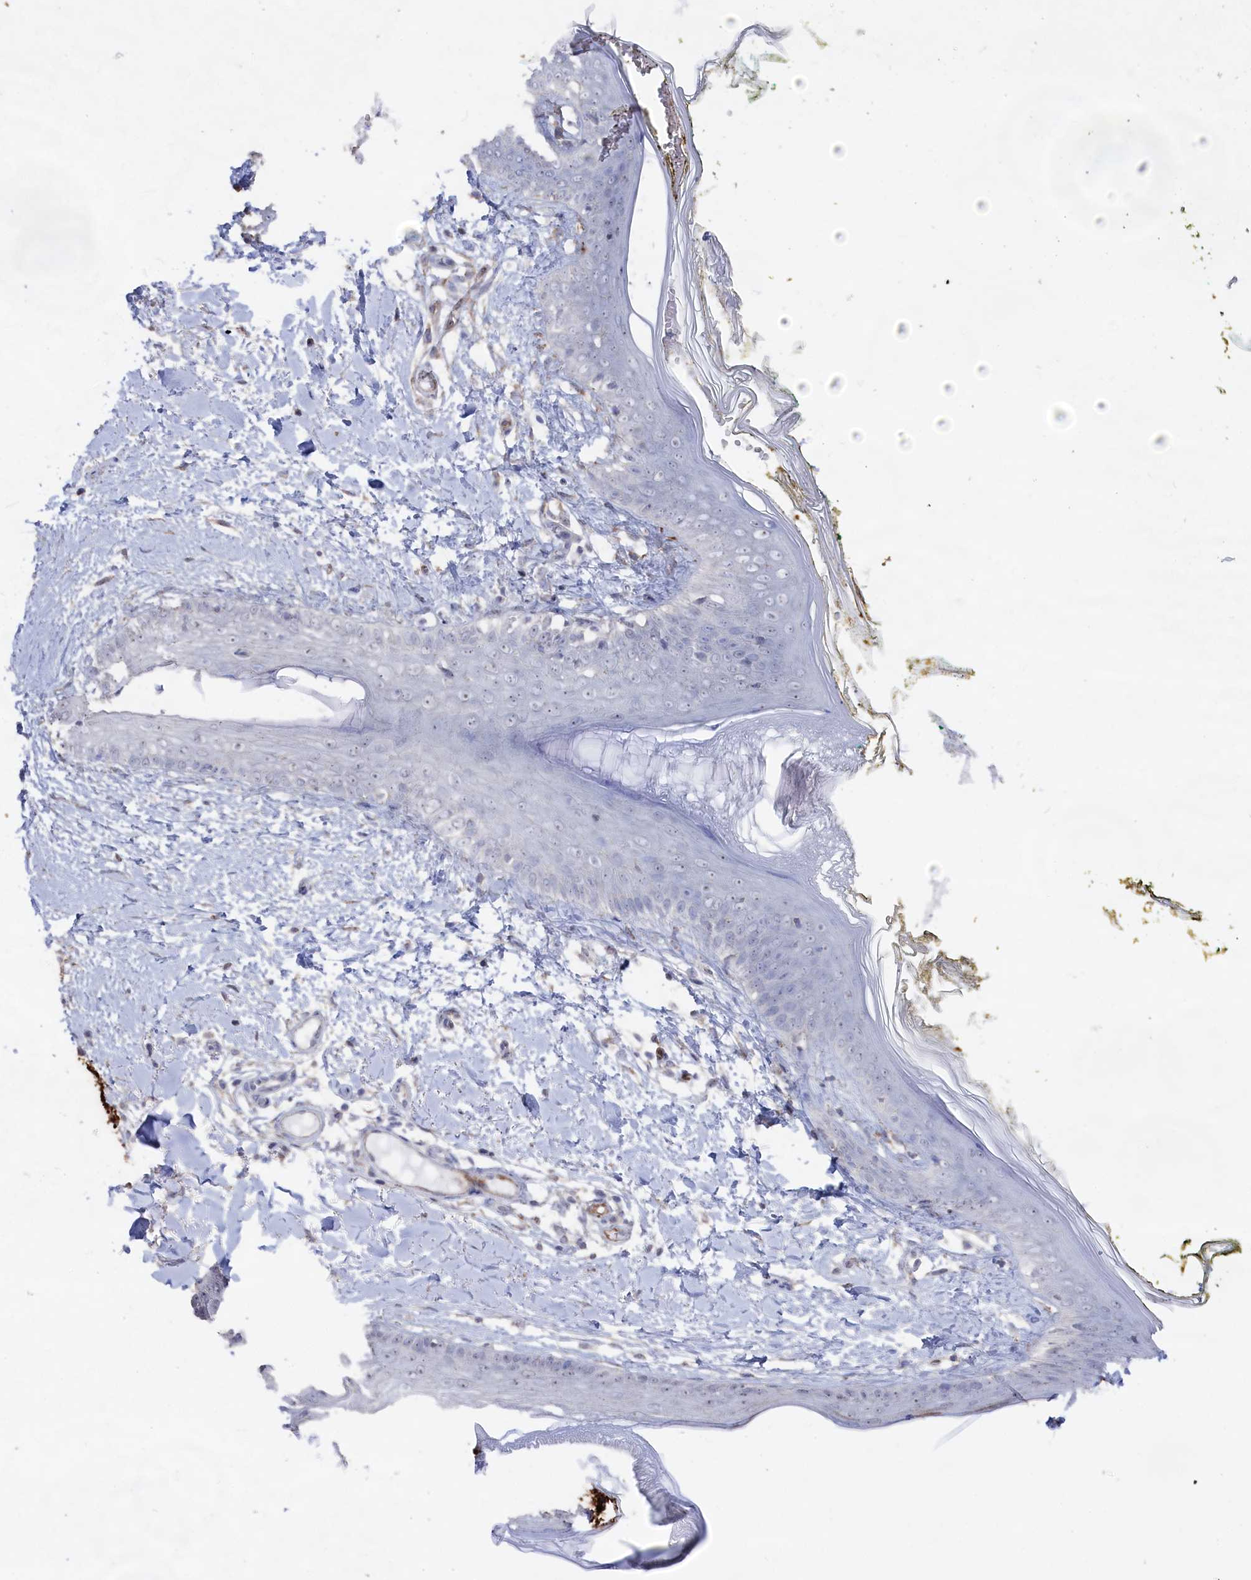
{"staining": {"intensity": "negative", "quantity": "none", "location": "none"}, "tissue": "skin", "cell_type": "Fibroblasts", "image_type": "normal", "snomed": [{"axis": "morphology", "description": "Normal tissue, NOS"}, {"axis": "topography", "description": "Skin"}], "caption": "This is an IHC histopathology image of normal skin. There is no staining in fibroblasts.", "gene": "SEMG2", "patient": {"sex": "female", "age": 34}}